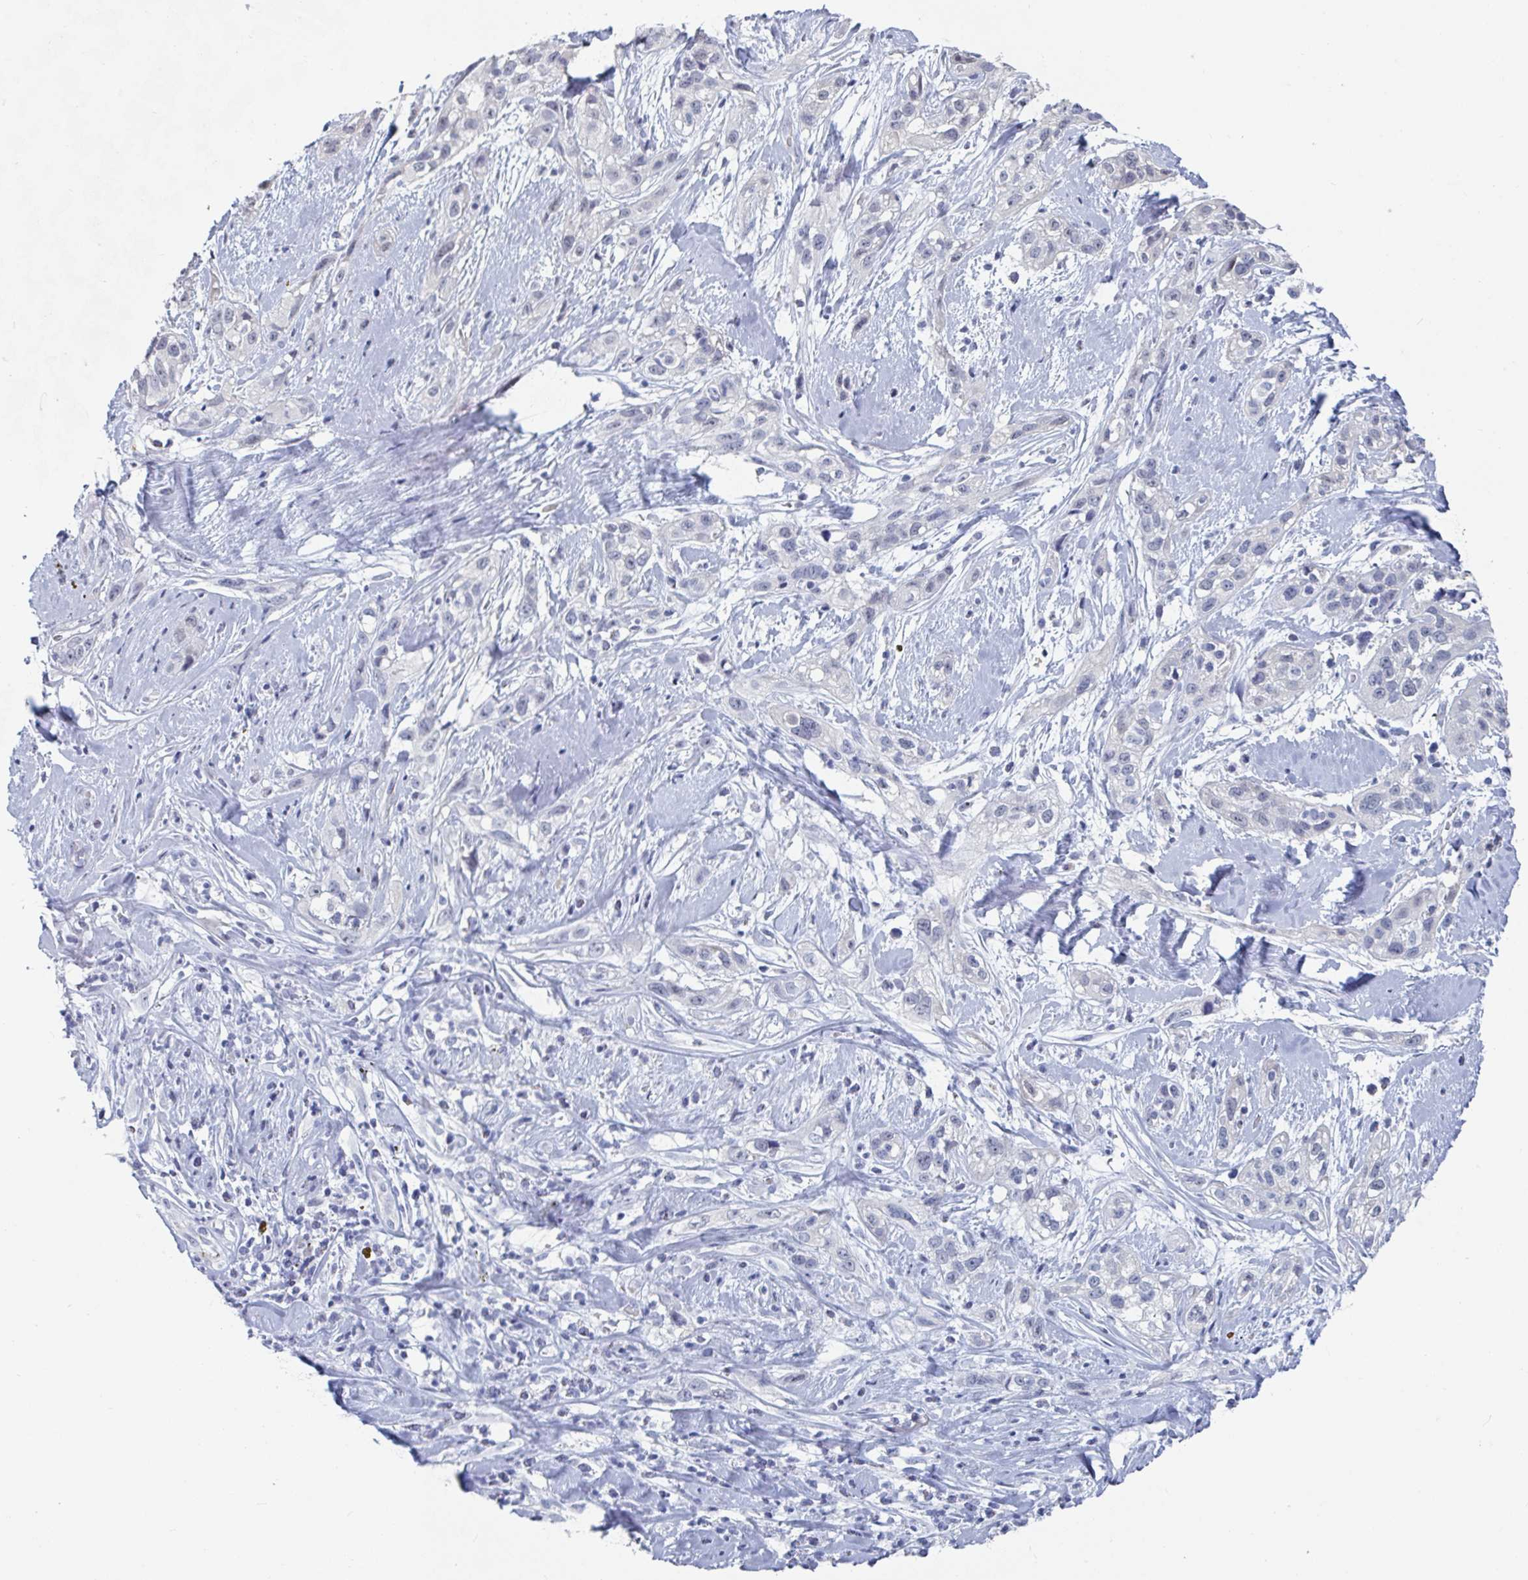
{"staining": {"intensity": "negative", "quantity": "none", "location": "none"}, "tissue": "skin cancer", "cell_type": "Tumor cells", "image_type": "cancer", "snomed": [{"axis": "morphology", "description": "Squamous cell carcinoma, NOS"}, {"axis": "topography", "description": "Skin"}], "caption": "Immunohistochemistry (IHC) micrograph of human skin cancer stained for a protein (brown), which shows no expression in tumor cells.", "gene": "FOXA1", "patient": {"sex": "male", "age": 82}}